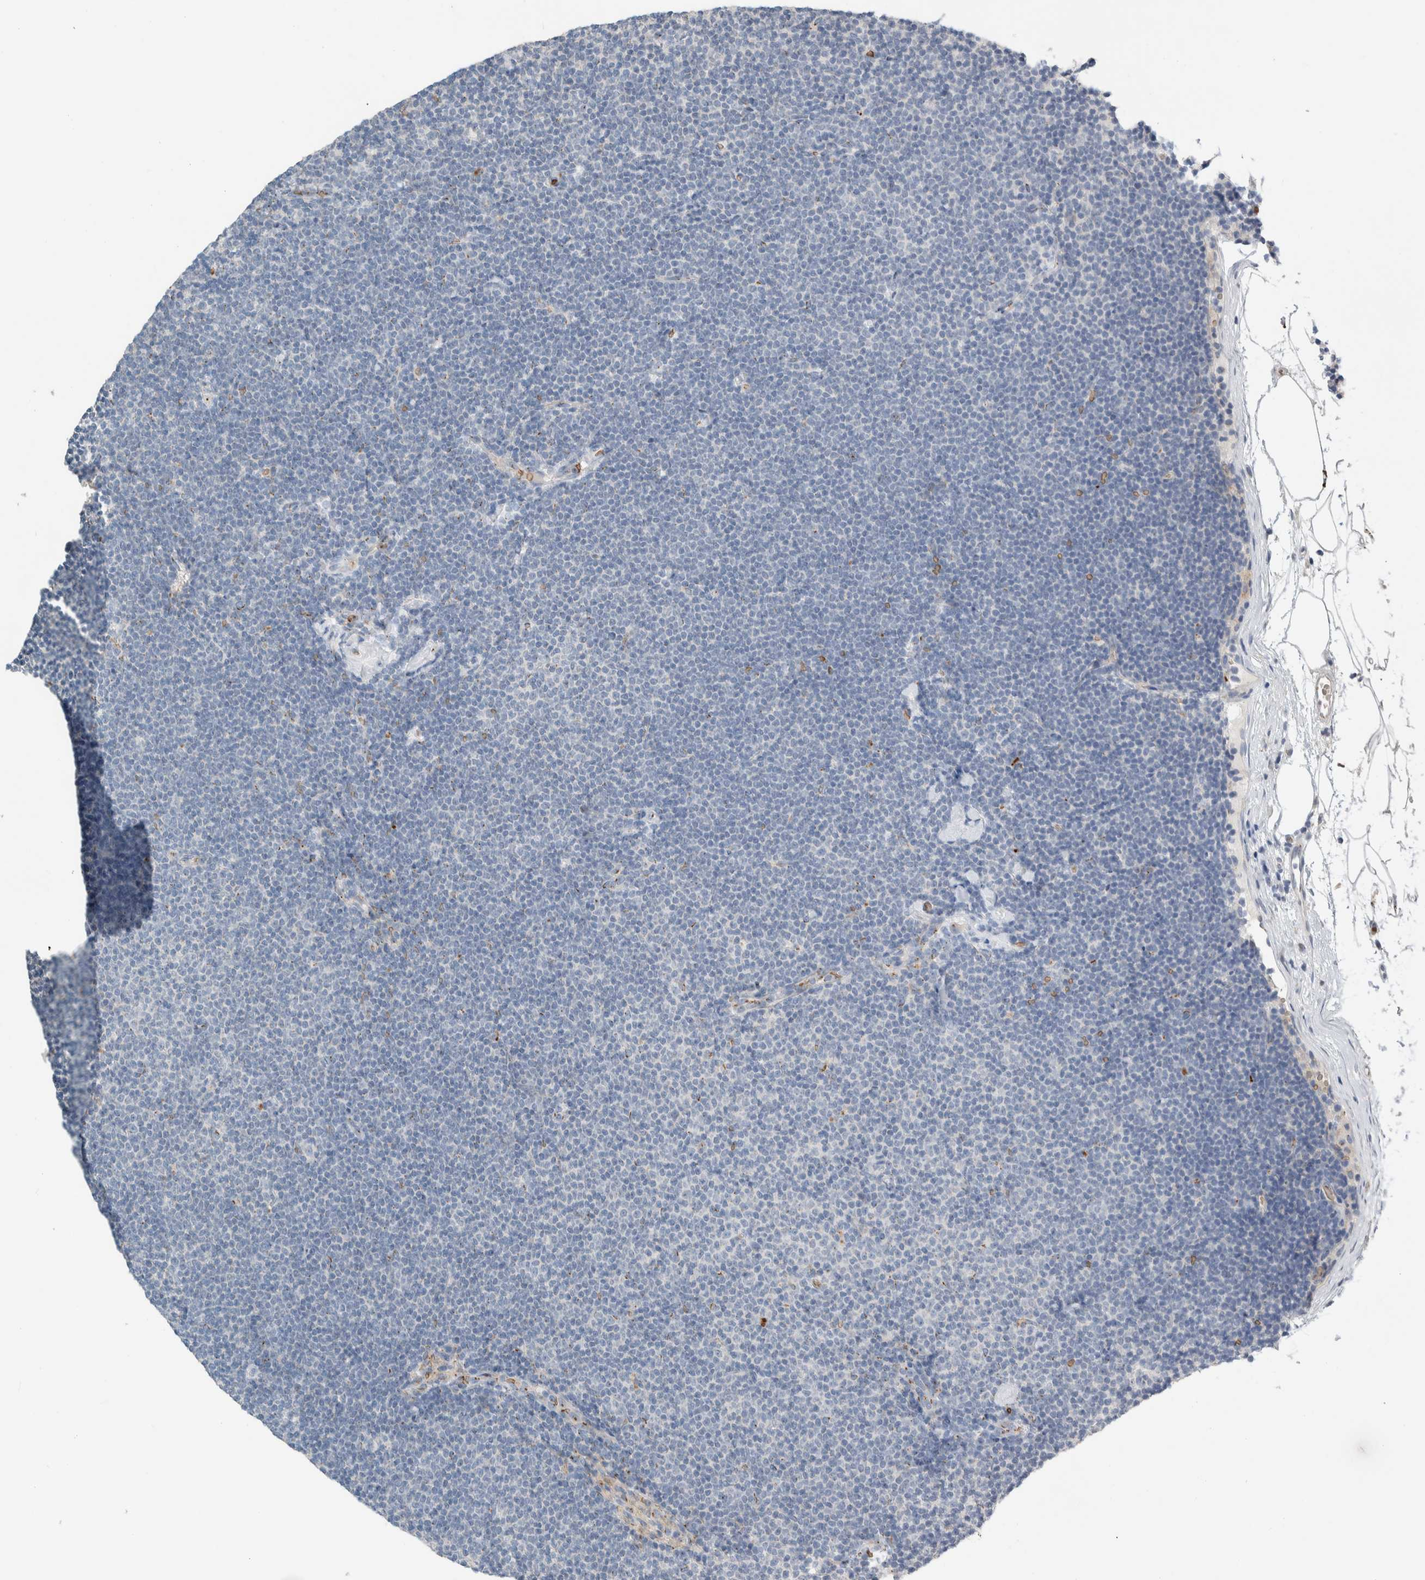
{"staining": {"intensity": "negative", "quantity": "none", "location": "none"}, "tissue": "lymphoma", "cell_type": "Tumor cells", "image_type": "cancer", "snomed": [{"axis": "morphology", "description": "Malignant lymphoma, non-Hodgkin's type, Low grade"}, {"axis": "topography", "description": "Lymph node"}], "caption": "Immunohistochemistry of lymphoma demonstrates no staining in tumor cells.", "gene": "SLC38A10", "patient": {"sex": "female", "age": 53}}